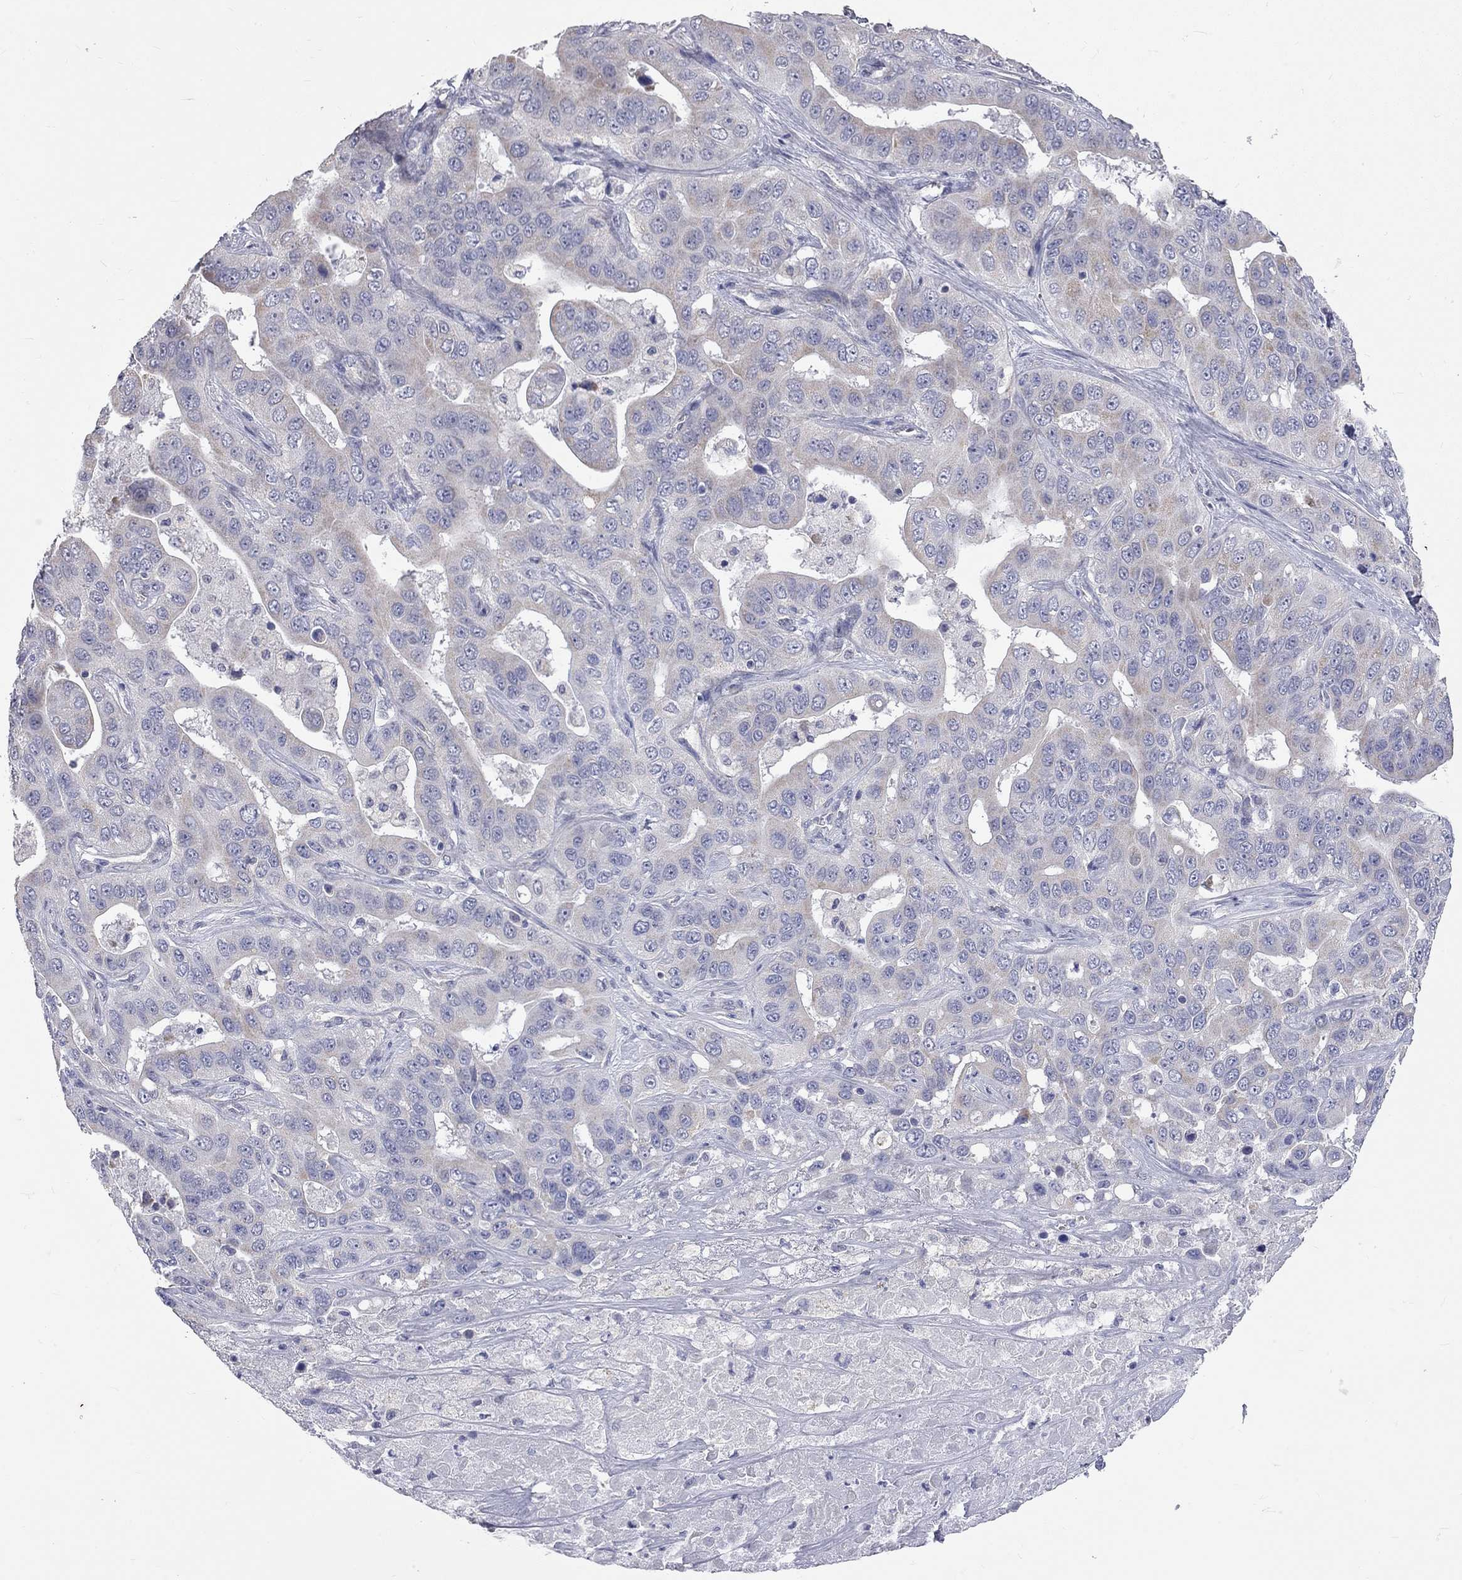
{"staining": {"intensity": "negative", "quantity": "none", "location": "none"}, "tissue": "liver cancer", "cell_type": "Tumor cells", "image_type": "cancer", "snomed": [{"axis": "morphology", "description": "Cholangiocarcinoma"}, {"axis": "topography", "description": "Liver"}], "caption": "Tumor cells show no significant positivity in liver cancer (cholangiocarcinoma). (Stains: DAB (3,3'-diaminobenzidine) immunohistochemistry (IHC) with hematoxylin counter stain, Microscopy: brightfield microscopy at high magnification).", "gene": "OPRK1", "patient": {"sex": "female", "age": 52}}